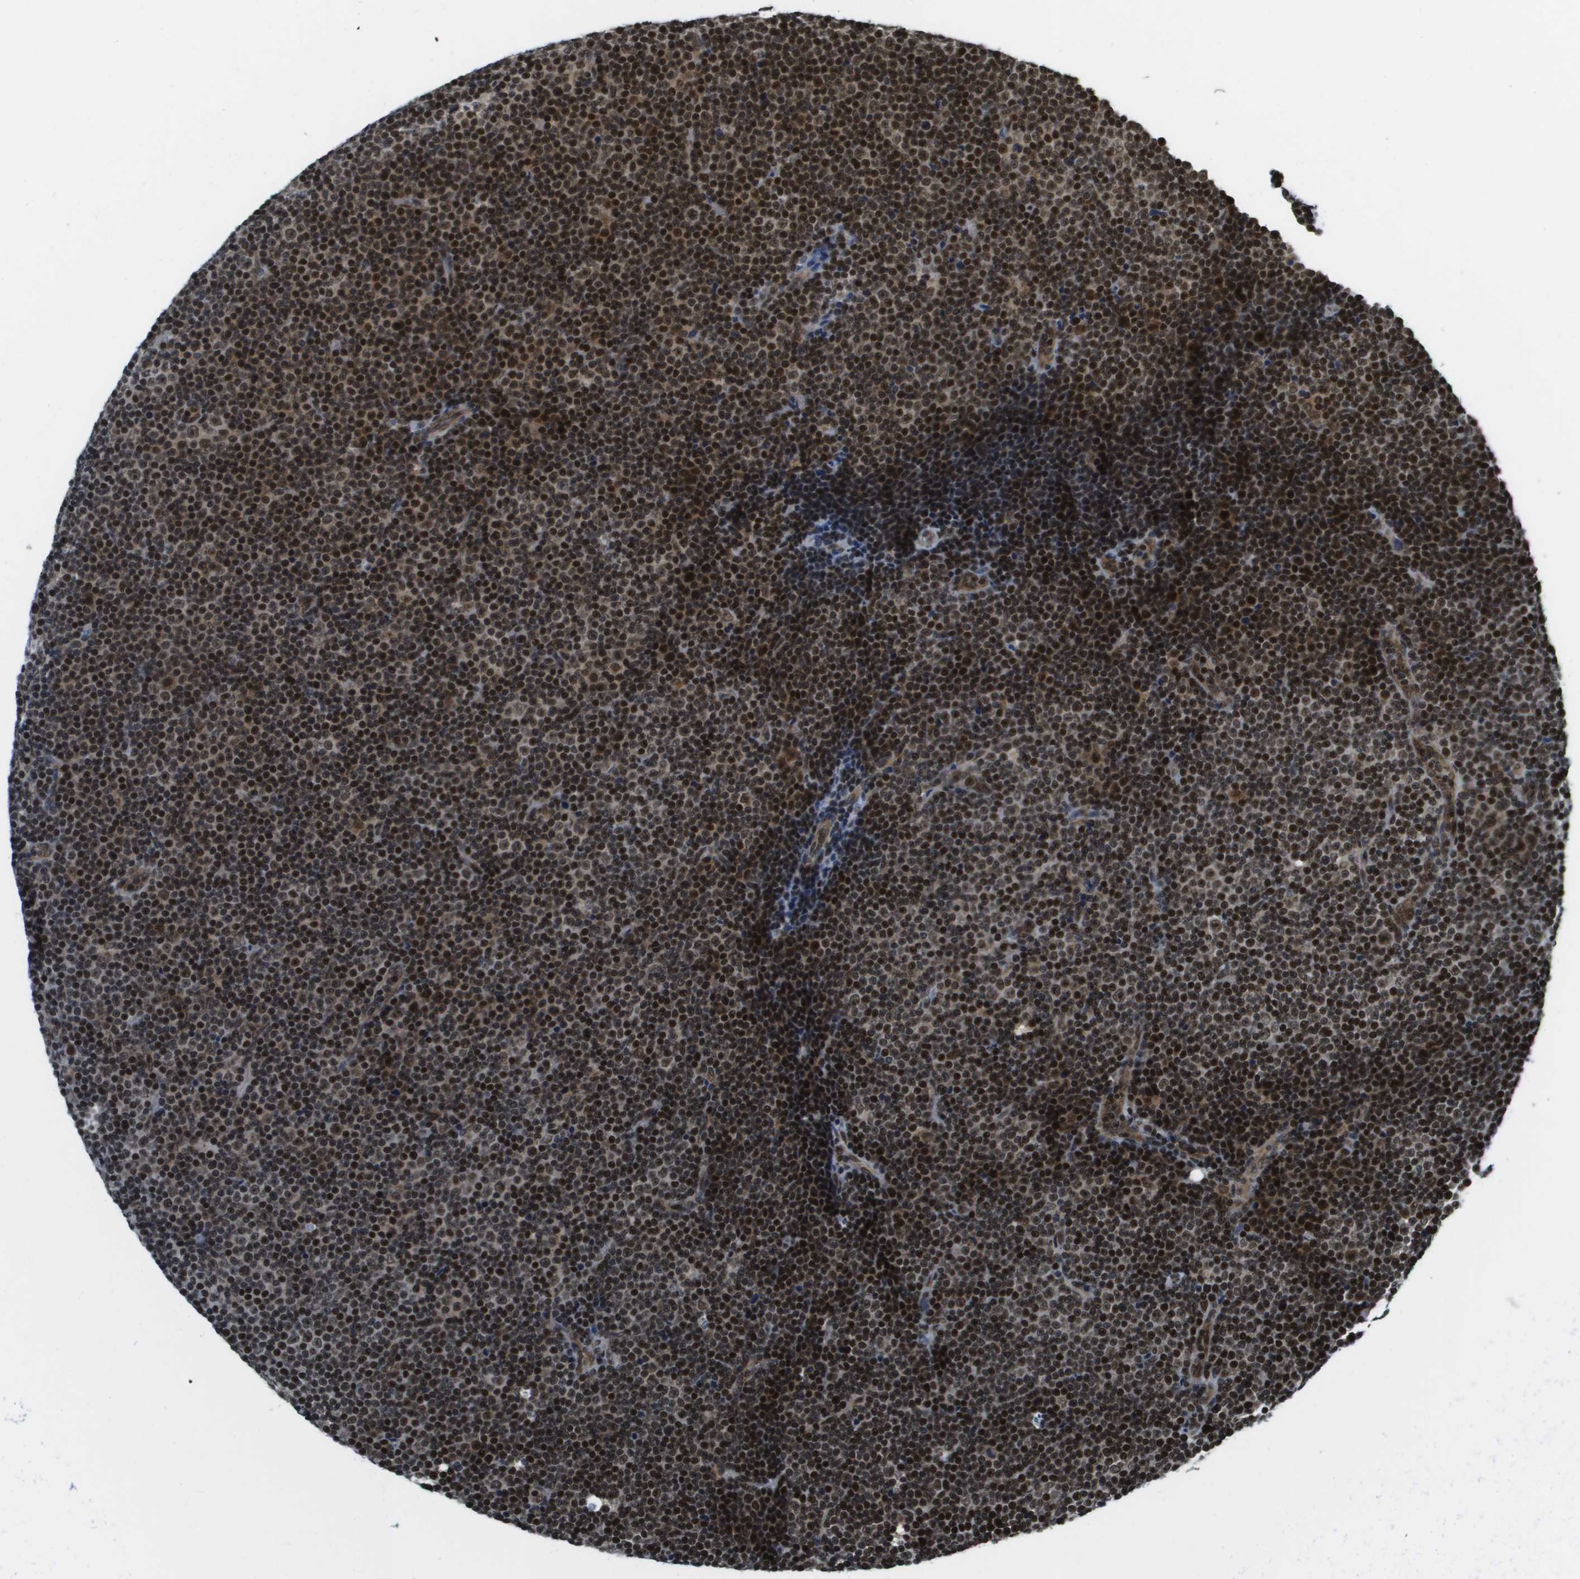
{"staining": {"intensity": "strong", "quantity": ">75%", "location": "nuclear"}, "tissue": "lymphoma", "cell_type": "Tumor cells", "image_type": "cancer", "snomed": [{"axis": "morphology", "description": "Malignant lymphoma, non-Hodgkin's type, Low grade"}, {"axis": "topography", "description": "Lymph node"}], "caption": "About >75% of tumor cells in lymphoma demonstrate strong nuclear protein staining as visualized by brown immunohistochemical staining.", "gene": "RECQL4", "patient": {"sex": "female", "age": 67}}